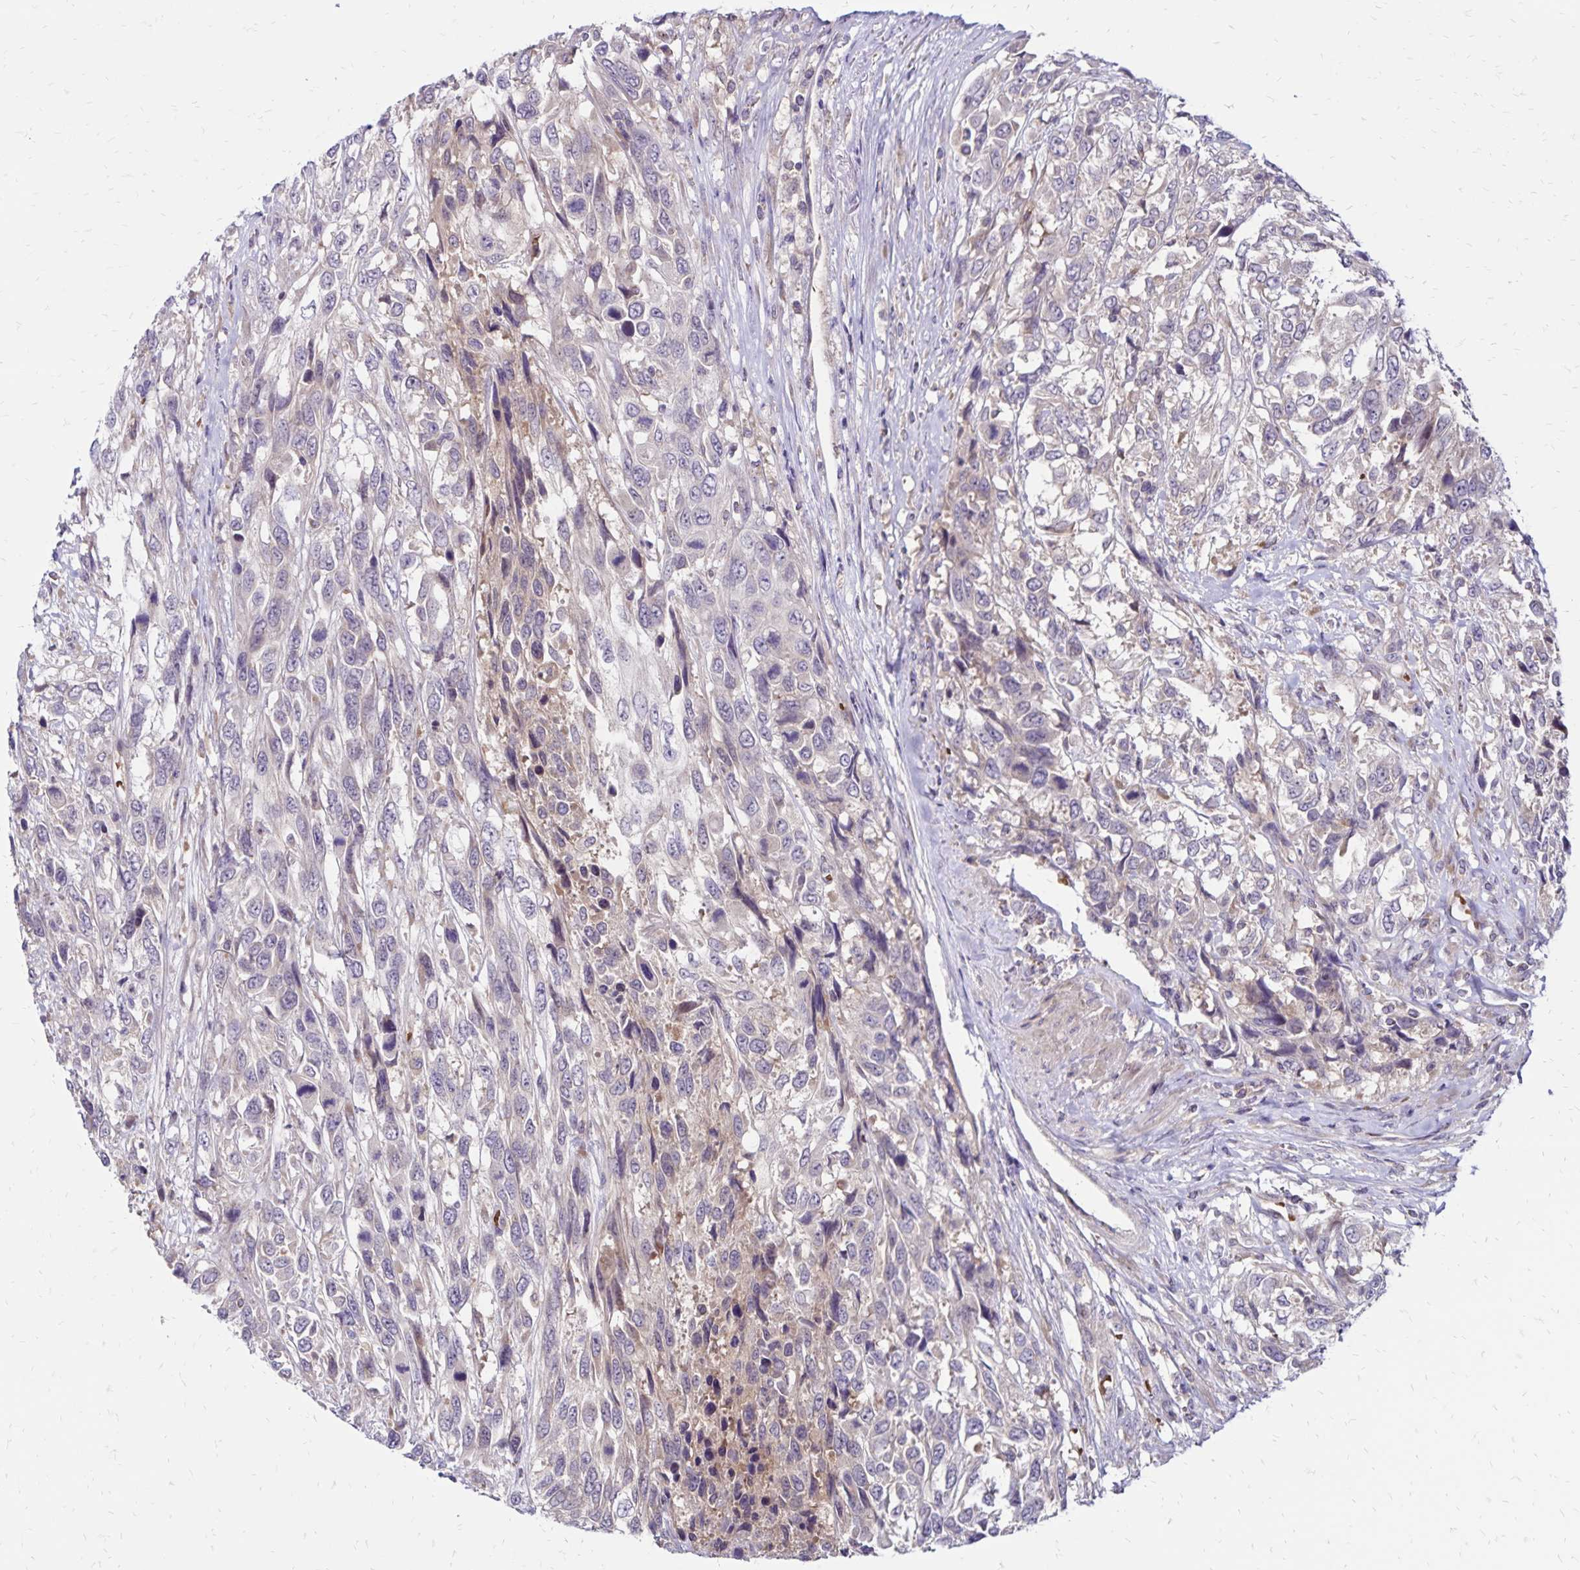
{"staining": {"intensity": "negative", "quantity": "none", "location": "none"}, "tissue": "urothelial cancer", "cell_type": "Tumor cells", "image_type": "cancer", "snomed": [{"axis": "morphology", "description": "Urothelial carcinoma, High grade"}, {"axis": "topography", "description": "Urinary bladder"}], "caption": "High power microscopy micrograph of an immunohistochemistry (IHC) histopathology image of urothelial cancer, revealing no significant staining in tumor cells.", "gene": "FSD1", "patient": {"sex": "female", "age": 70}}